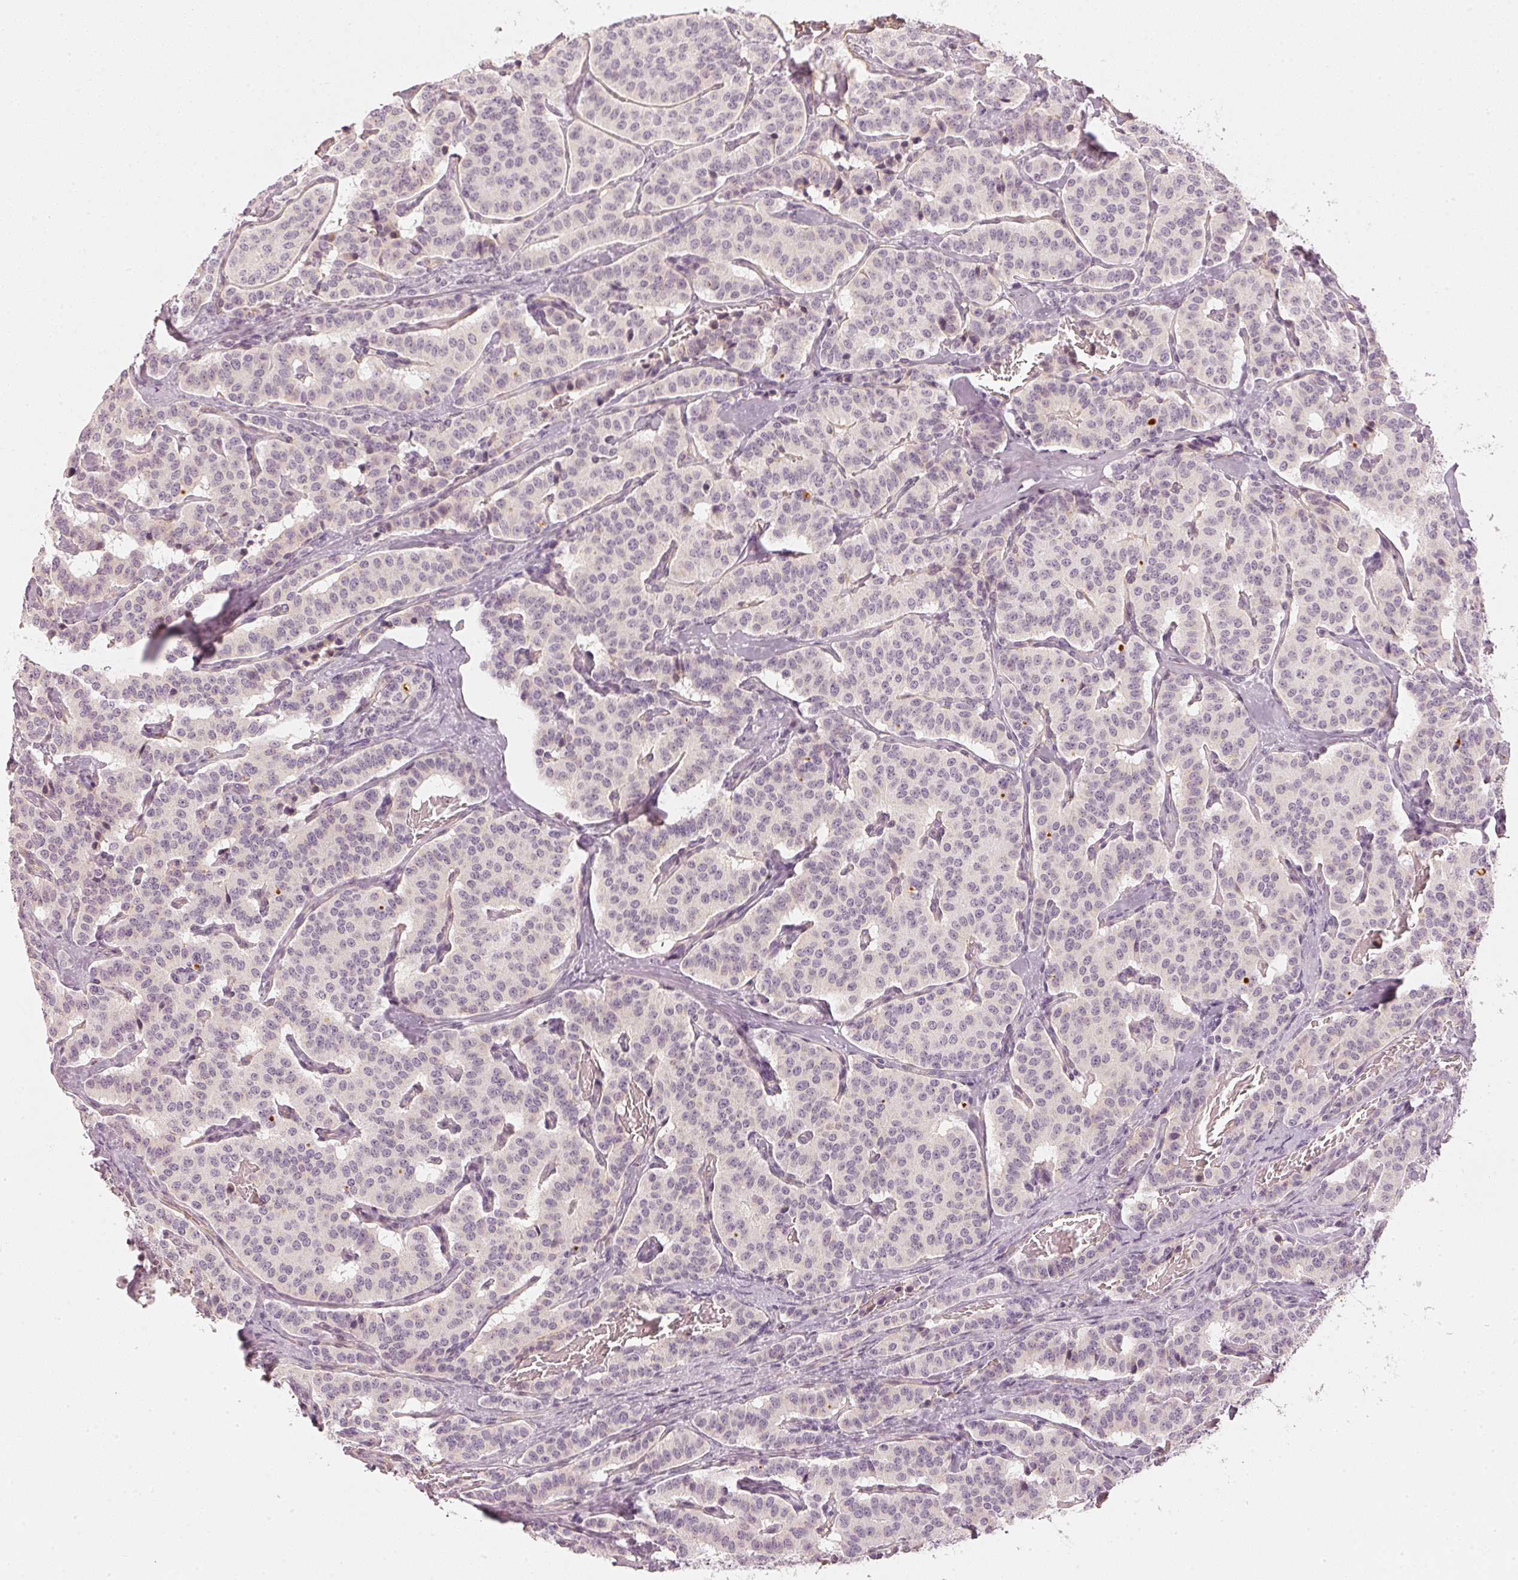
{"staining": {"intensity": "negative", "quantity": "none", "location": "none"}, "tissue": "carcinoid", "cell_type": "Tumor cells", "image_type": "cancer", "snomed": [{"axis": "morphology", "description": "Carcinoid, malignant, NOS"}, {"axis": "topography", "description": "Lung"}], "caption": "Protein analysis of carcinoid shows no significant expression in tumor cells.", "gene": "APLP1", "patient": {"sex": "female", "age": 46}}